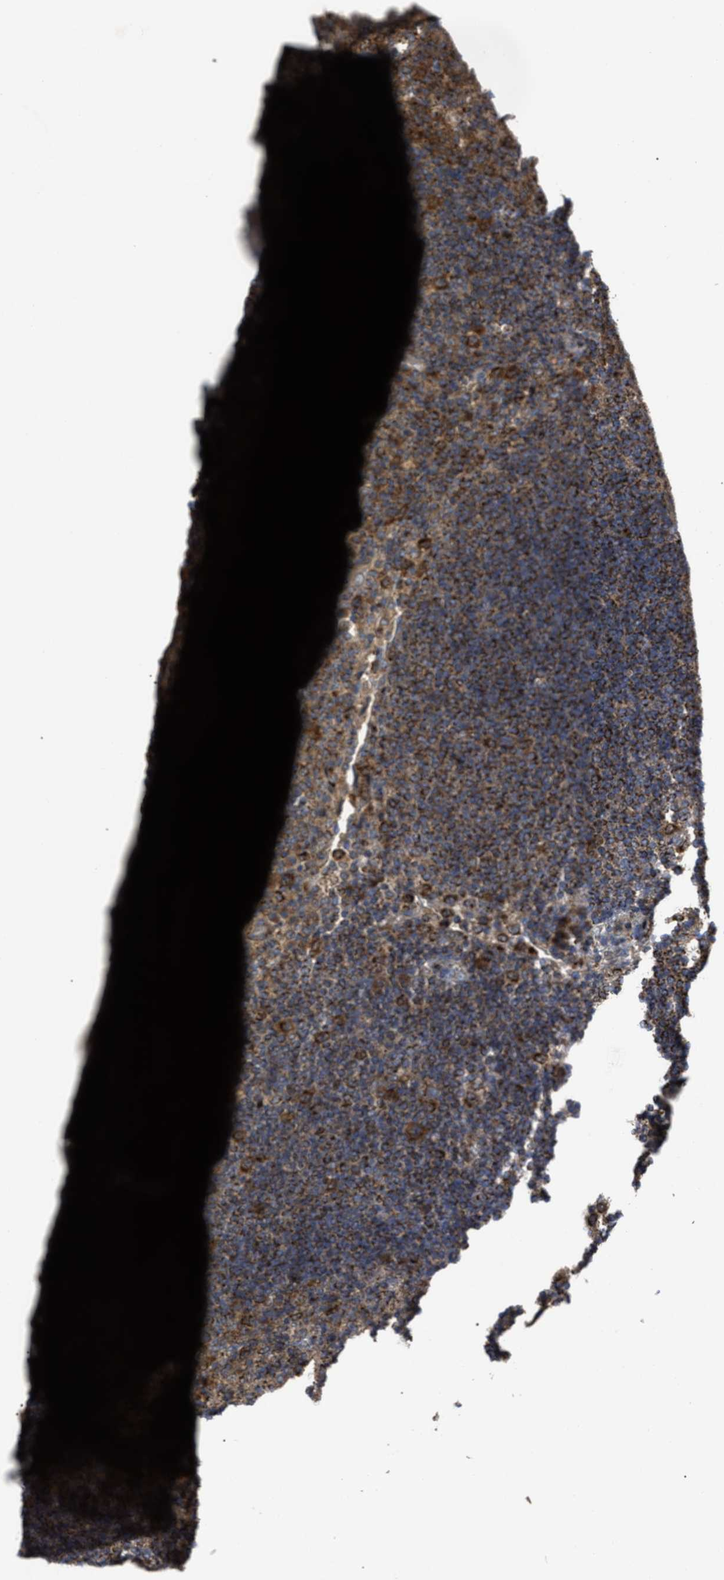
{"staining": {"intensity": "strong", "quantity": ">75%", "location": "cytoplasmic/membranous"}, "tissue": "lymph node", "cell_type": "Germinal center cells", "image_type": "normal", "snomed": [{"axis": "morphology", "description": "Normal tissue, NOS"}, {"axis": "topography", "description": "Lymph node"}], "caption": "A photomicrograph of human lymph node stained for a protein demonstrates strong cytoplasmic/membranous brown staining in germinal center cells.", "gene": "PASK", "patient": {"sex": "female", "age": 53}}